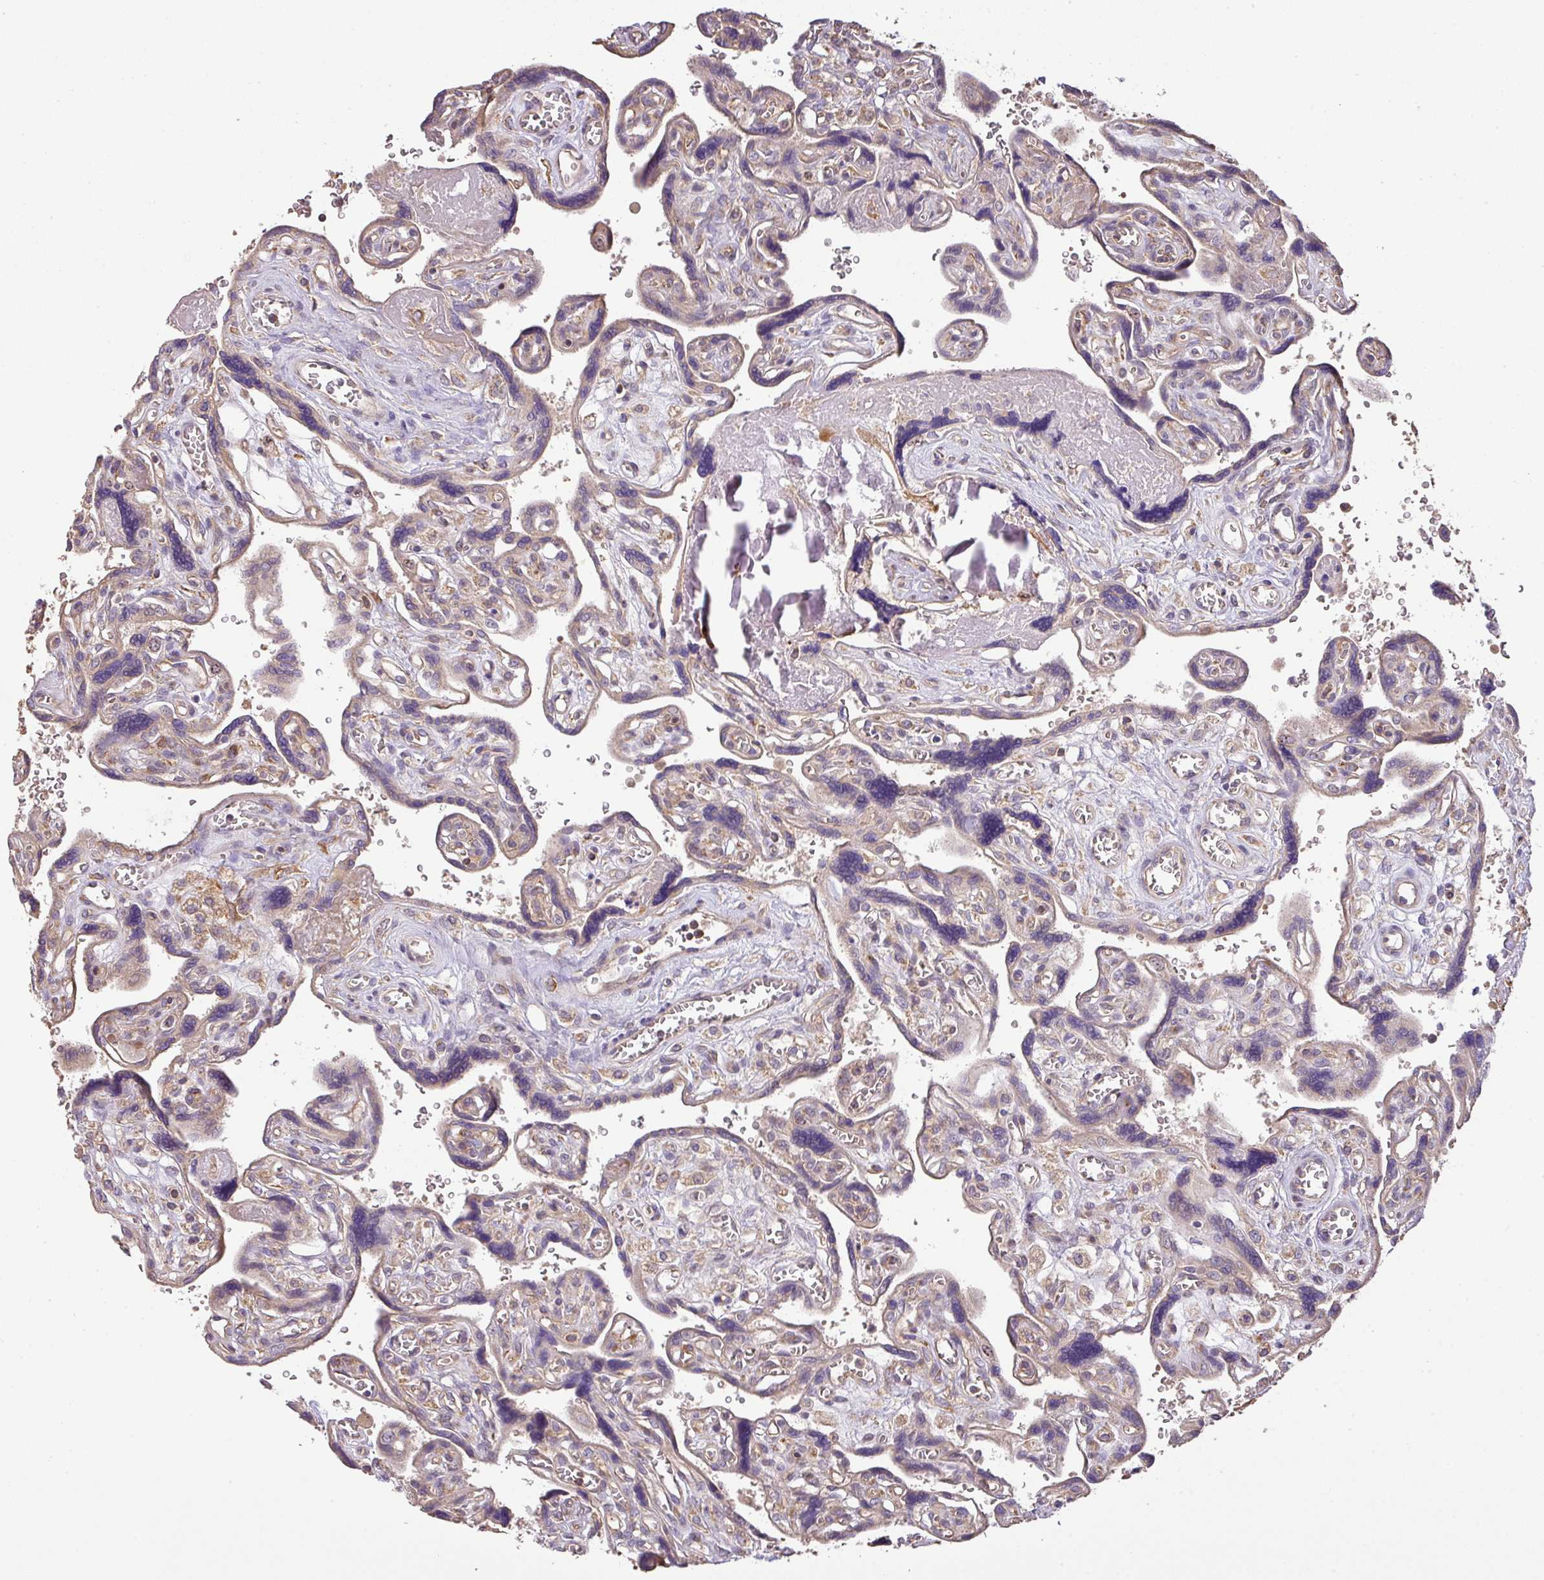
{"staining": {"intensity": "moderate", "quantity": ">75%", "location": "cytoplasmic/membranous"}, "tissue": "placenta", "cell_type": "Decidual cells", "image_type": "normal", "snomed": [{"axis": "morphology", "description": "Normal tissue, NOS"}, {"axis": "topography", "description": "Placenta"}], "caption": "Placenta stained for a protein (brown) displays moderate cytoplasmic/membranous positive staining in about >75% of decidual cells.", "gene": "VENTX", "patient": {"sex": "female", "age": 39}}